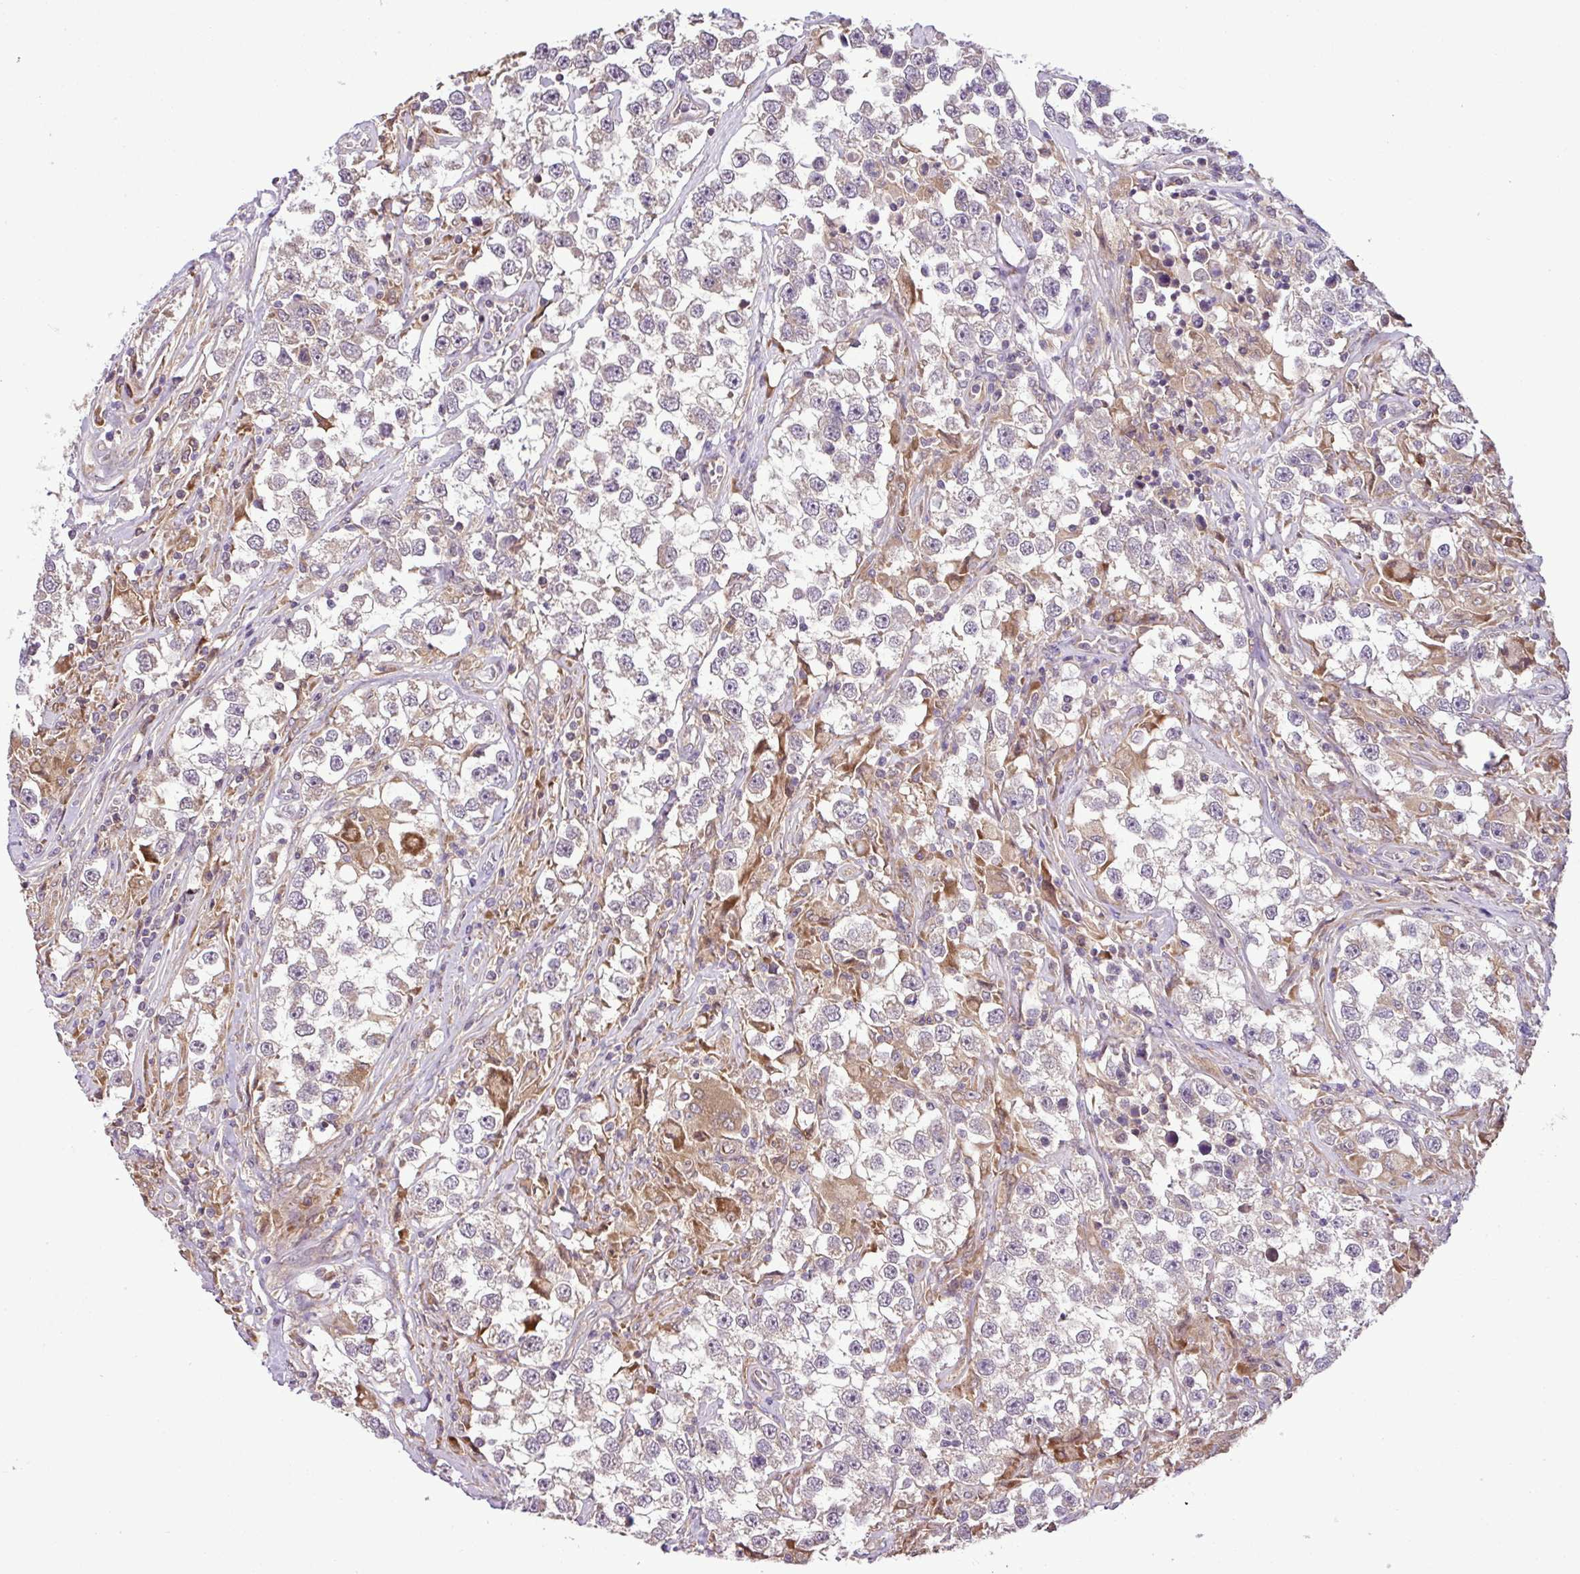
{"staining": {"intensity": "negative", "quantity": "none", "location": "none"}, "tissue": "testis cancer", "cell_type": "Tumor cells", "image_type": "cancer", "snomed": [{"axis": "morphology", "description": "Seminoma, NOS"}, {"axis": "topography", "description": "Testis"}], "caption": "The IHC histopathology image has no significant expression in tumor cells of testis seminoma tissue.", "gene": "DLGAP4", "patient": {"sex": "male", "age": 46}}